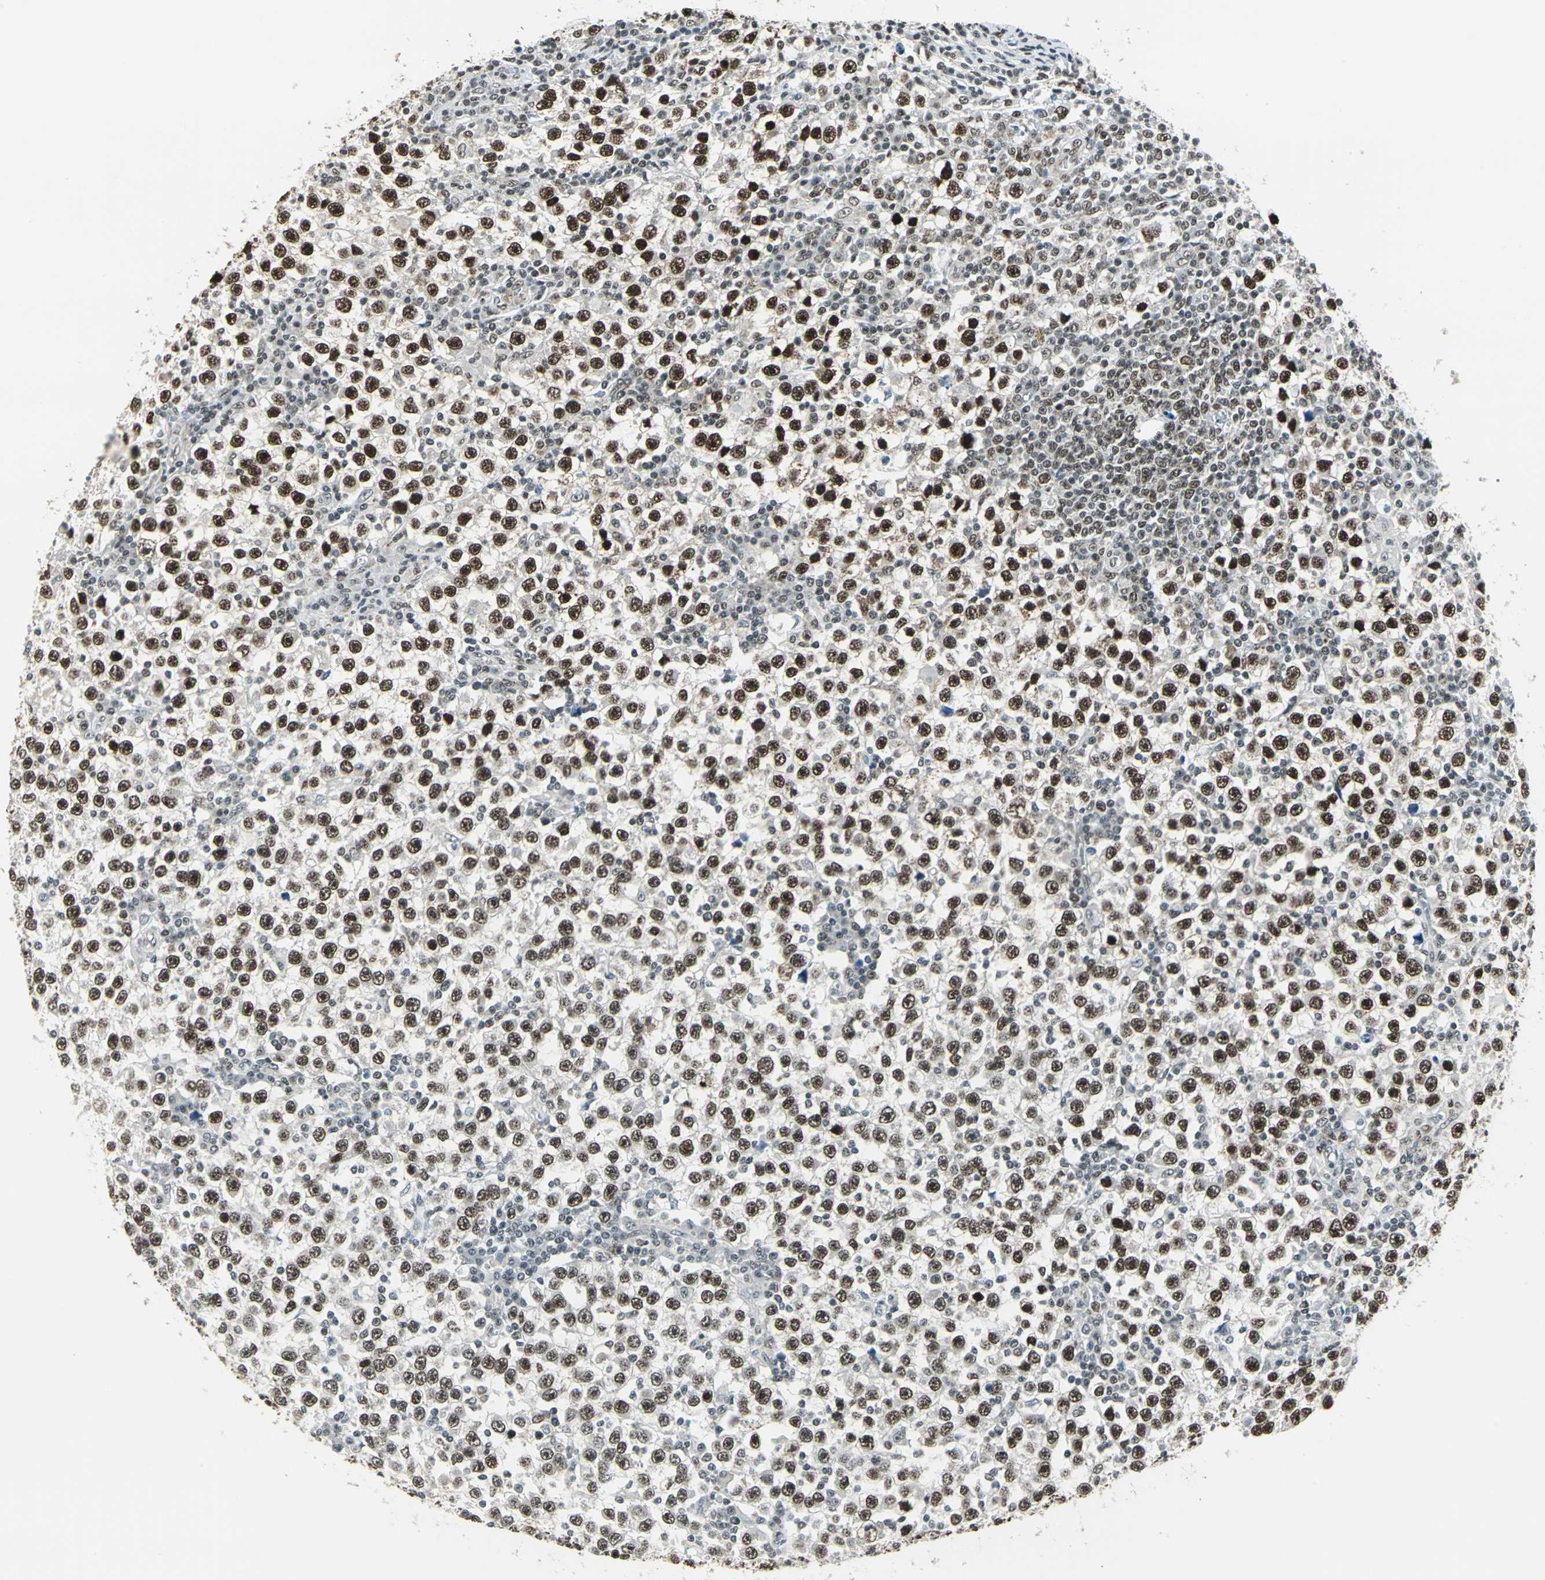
{"staining": {"intensity": "strong", "quantity": ">75%", "location": "nuclear"}, "tissue": "testis cancer", "cell_type": "Tumor cells", "image_type": "cancer", "snomed": [{"axis": "morphology", "description": "Seminoma, NOS"}, {"axis": "topography", "description": "Testis"}], "caption": "Brown immunohistochemical staining in seminoma (testis) displays strong nuclear positivity in about >75% of tumor cells. Using DAB (brown) and hematoxylin (blue) stains, captured at high magnification using brightfield microscopy.", "gene": "ADNP", "patient": {"sex": "male", "age": 65}}